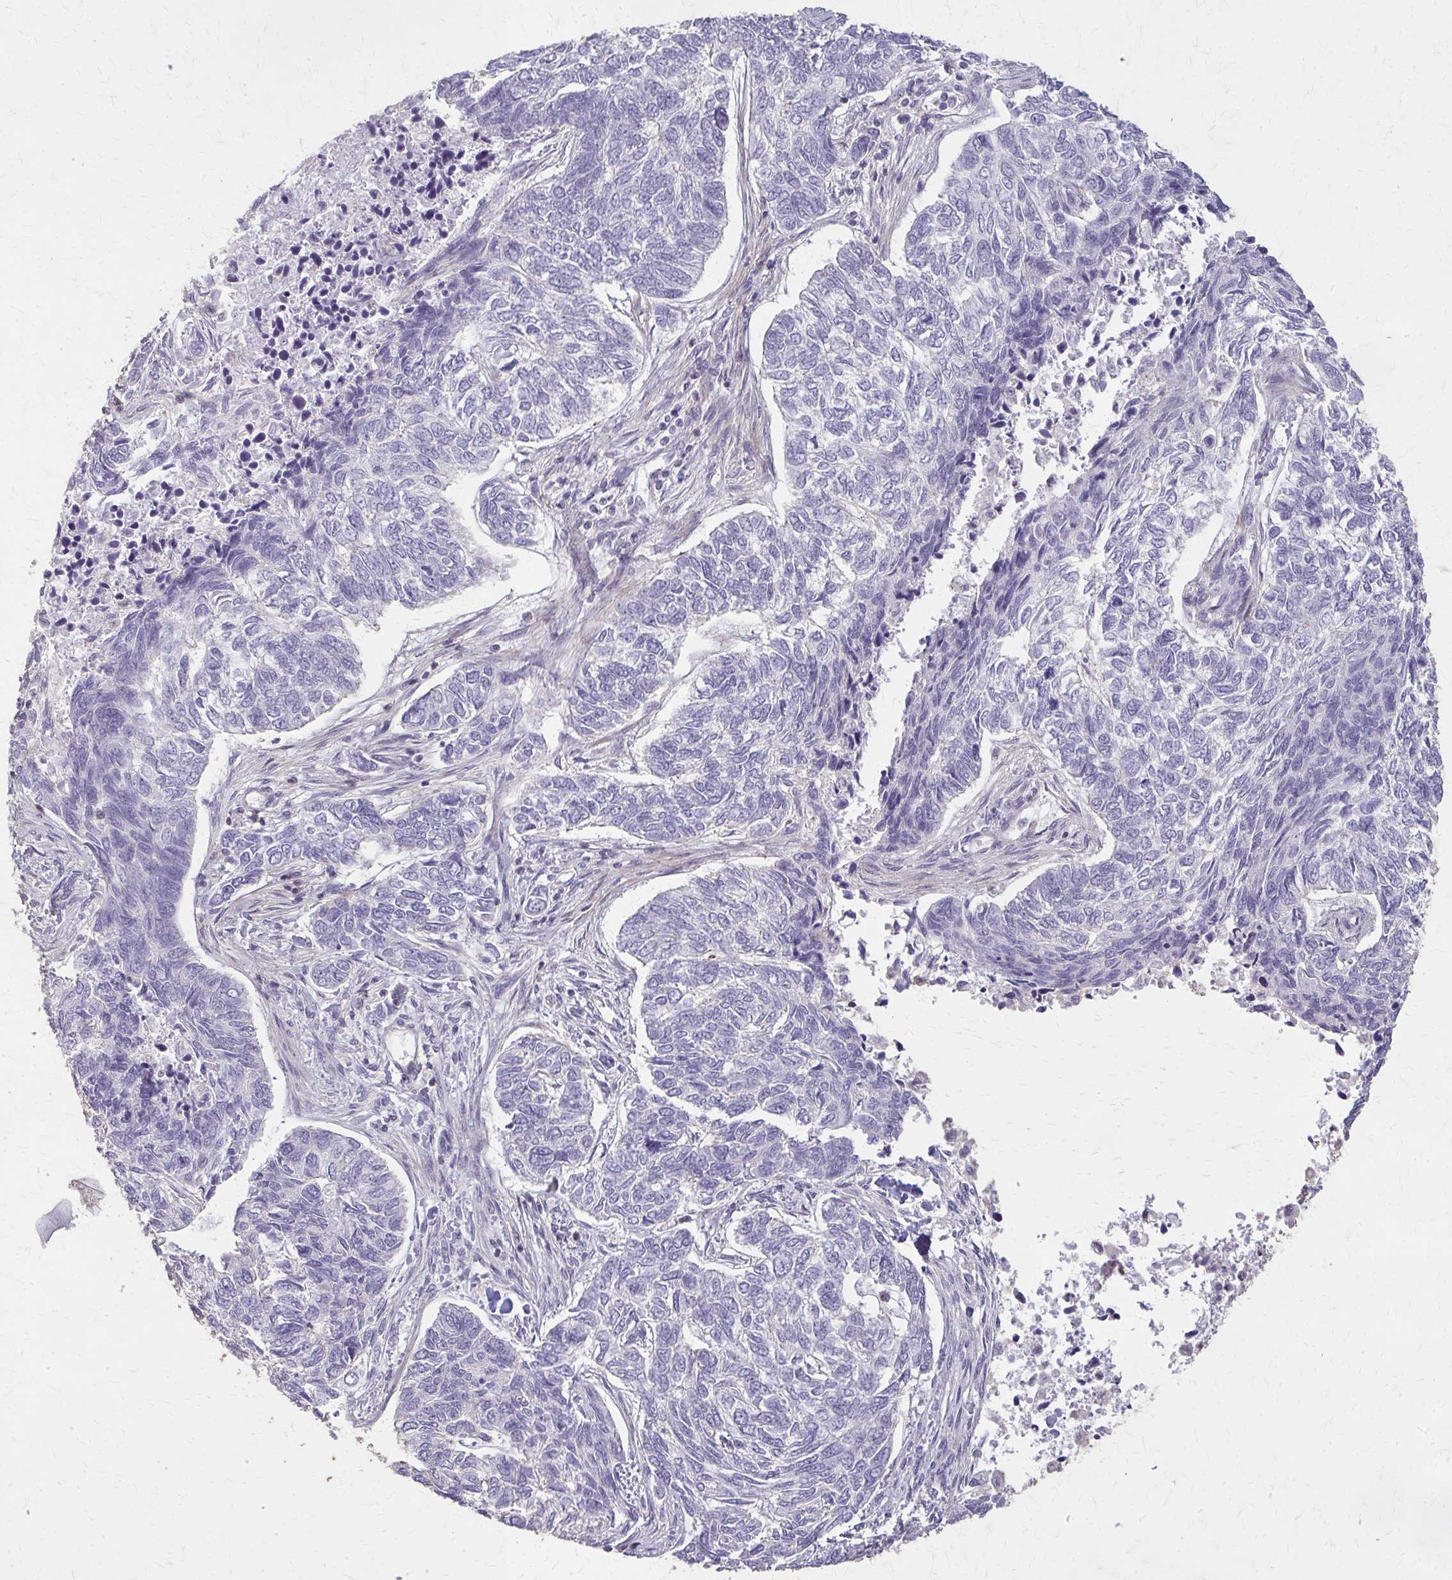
{"staining": {"intensity": "negative", "quantity": "none", "location": "none"}, "tissue": "skin cancer", "cell_type": "Tumor cells", "image_type": "cancer", "snomed": [{"axis": "morphology", "description": "Basal cell carcinoma"}, {"axis": "topography", "description": "Skin"}], "caption": "DAB immunohistochemical staining of skin cancer (basal cell carcinoma) reveals no significant positivity in tumor cells. (IHC, brightfield microscopy, high magnification).", "gene": "TENM4", "patient": {"sex": "female", "age": 65}}